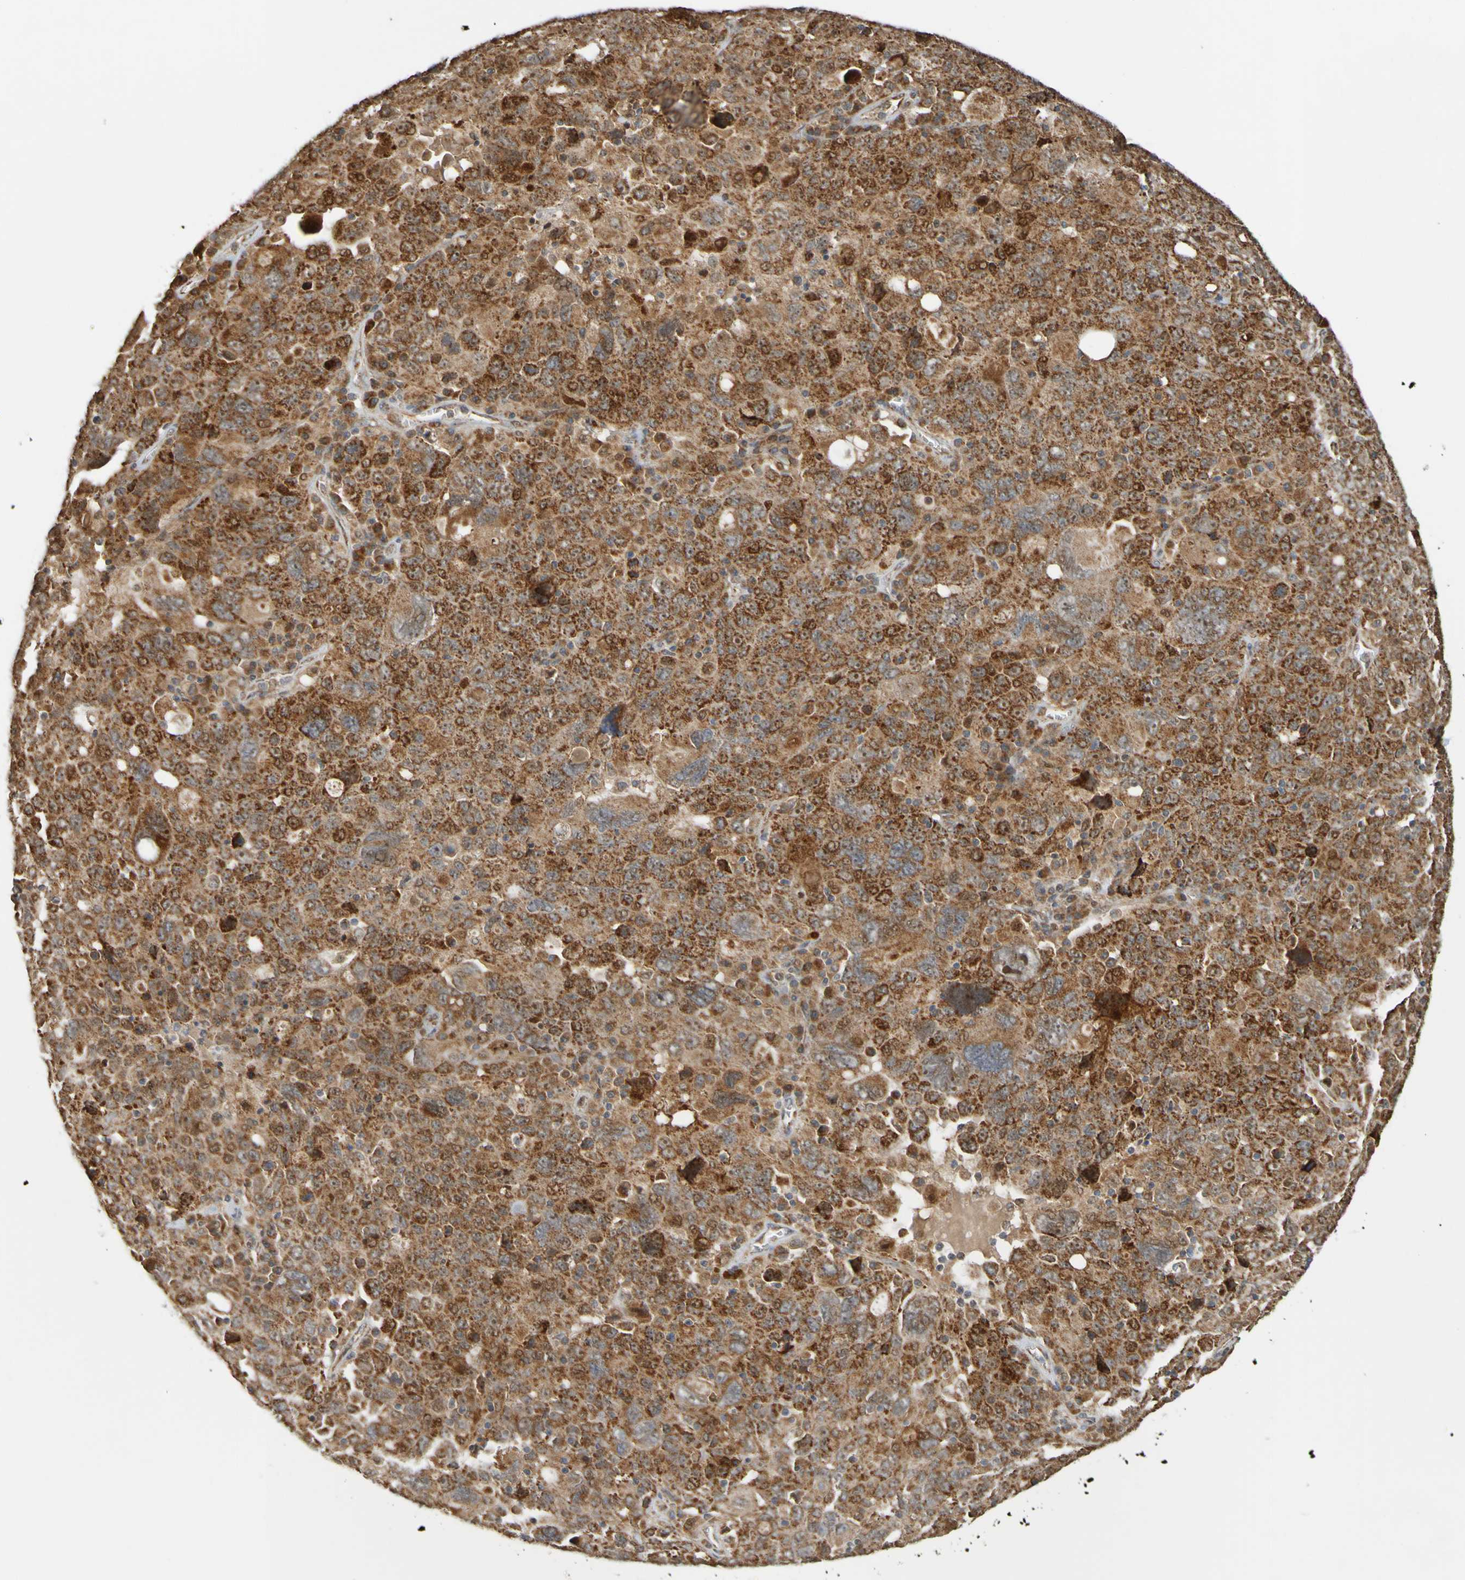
{"staining": {"intensity": "strong", "quantity": ">75%", "location": "cytoplasmic/membranous"}, "tissue": "ovarian cancer", "cell_type": "Tumor cells", "image_type": "cancer", "snomed": [{"axis": "morphology", "description": "Carcinoma, endometroid"}, {"axis": "topography", "description": "Ovary"}], "caption": "Ovarian cancer stained for a protein demonstrates strong cytoplasmic/membranous positivity in tumor cells. (DAB IHC, brown staining for protein, blue staining for nuclei).", "gene": "TMBIM1", "patient": {"sex": "female", "age": 62}}